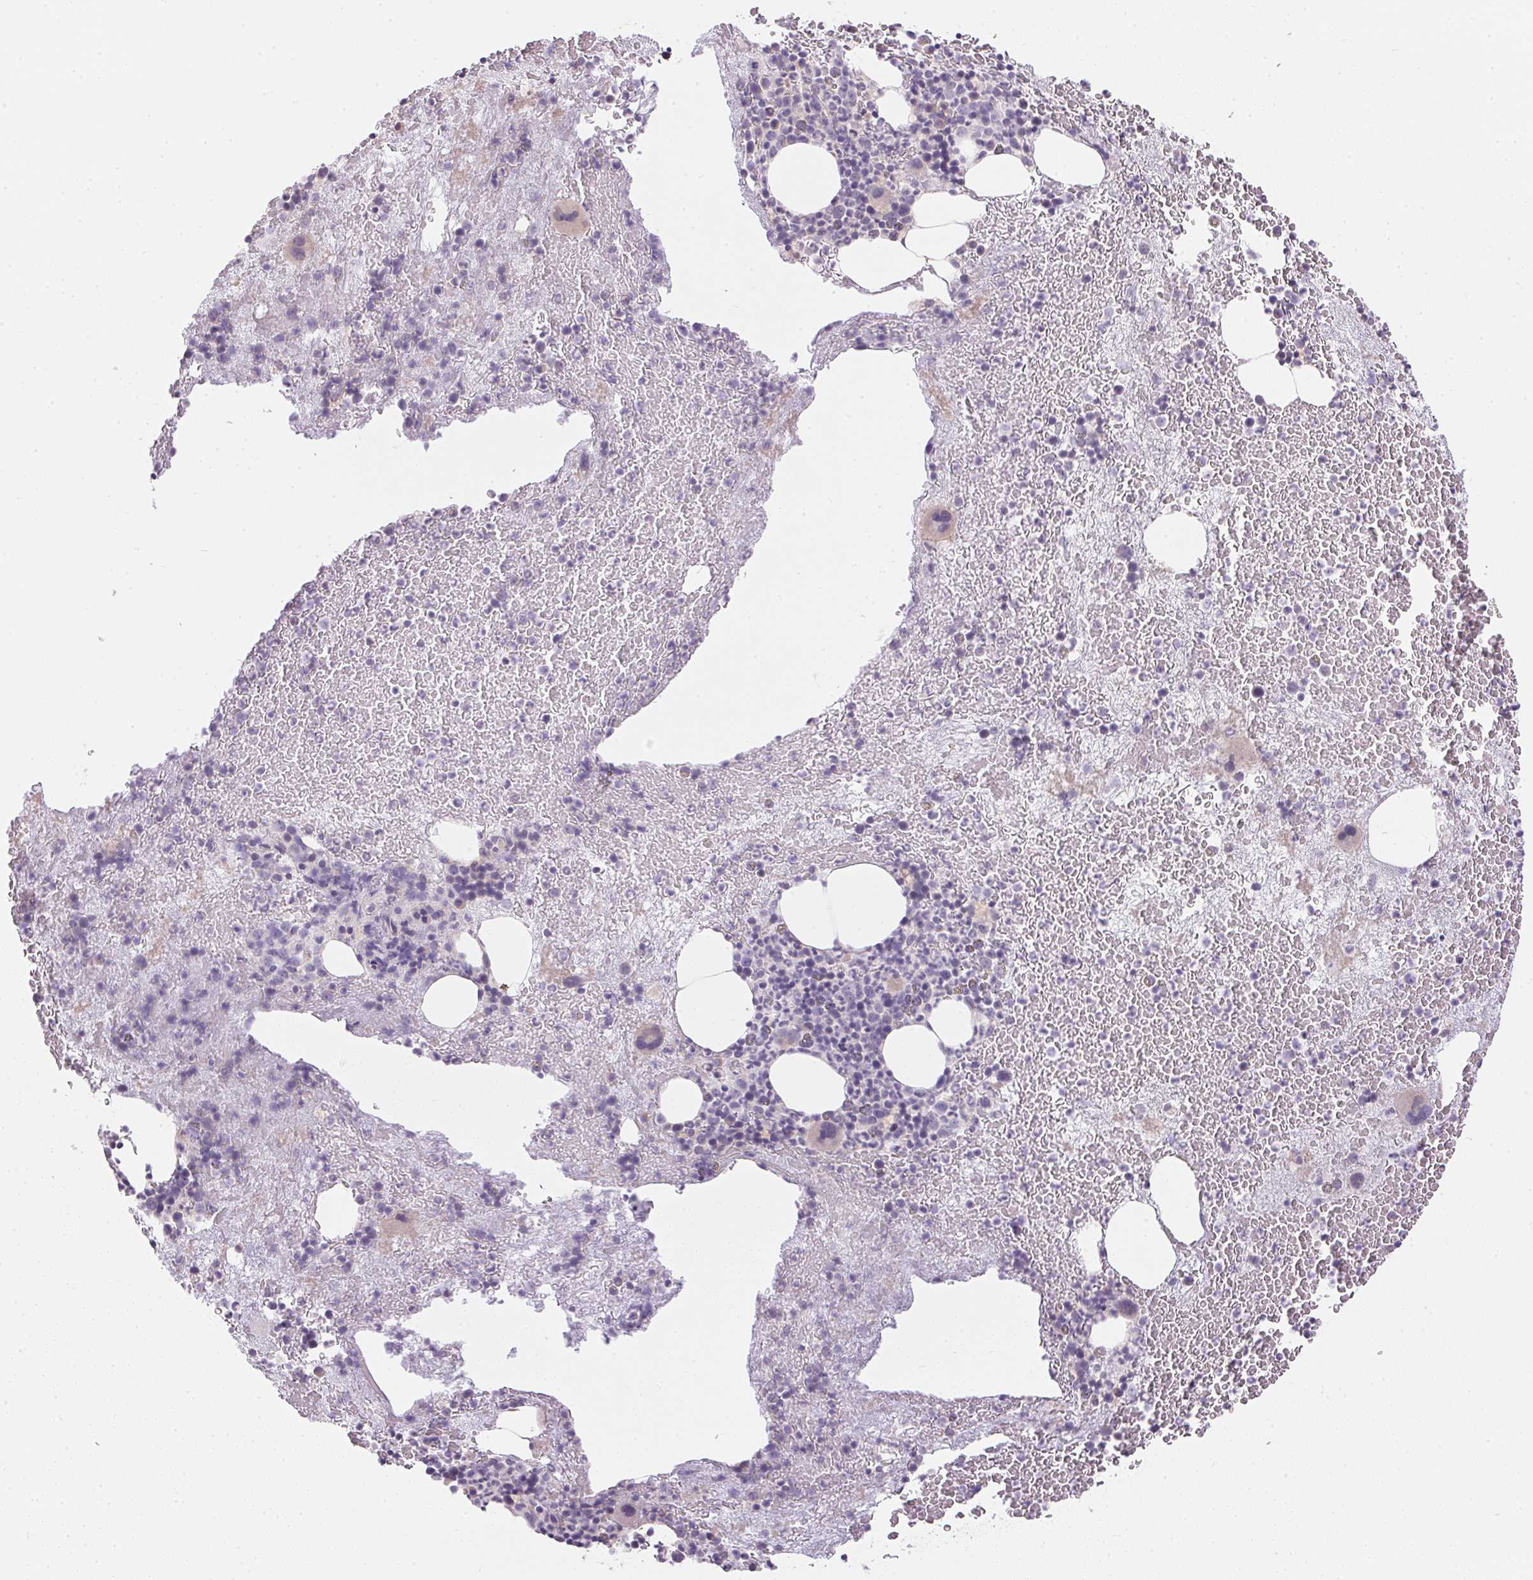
{"staining": {"intensity": "negative", "quantity": "none", "location": "none"}, "tissue": "bone marrow", "cell_type": "Hematopoietic cells", "image_type": "normal", "snomed": [{"axis": "morphology", "description": "Normal tissue, NOS"}, {"axis": "topography", "description": "Bone marrow"}], "caption": "An image of human bone marrow is negative for staining in hematopoietic cells.", "gene": "CTCFL", "patient": {"sex": "male", "age": 44}}